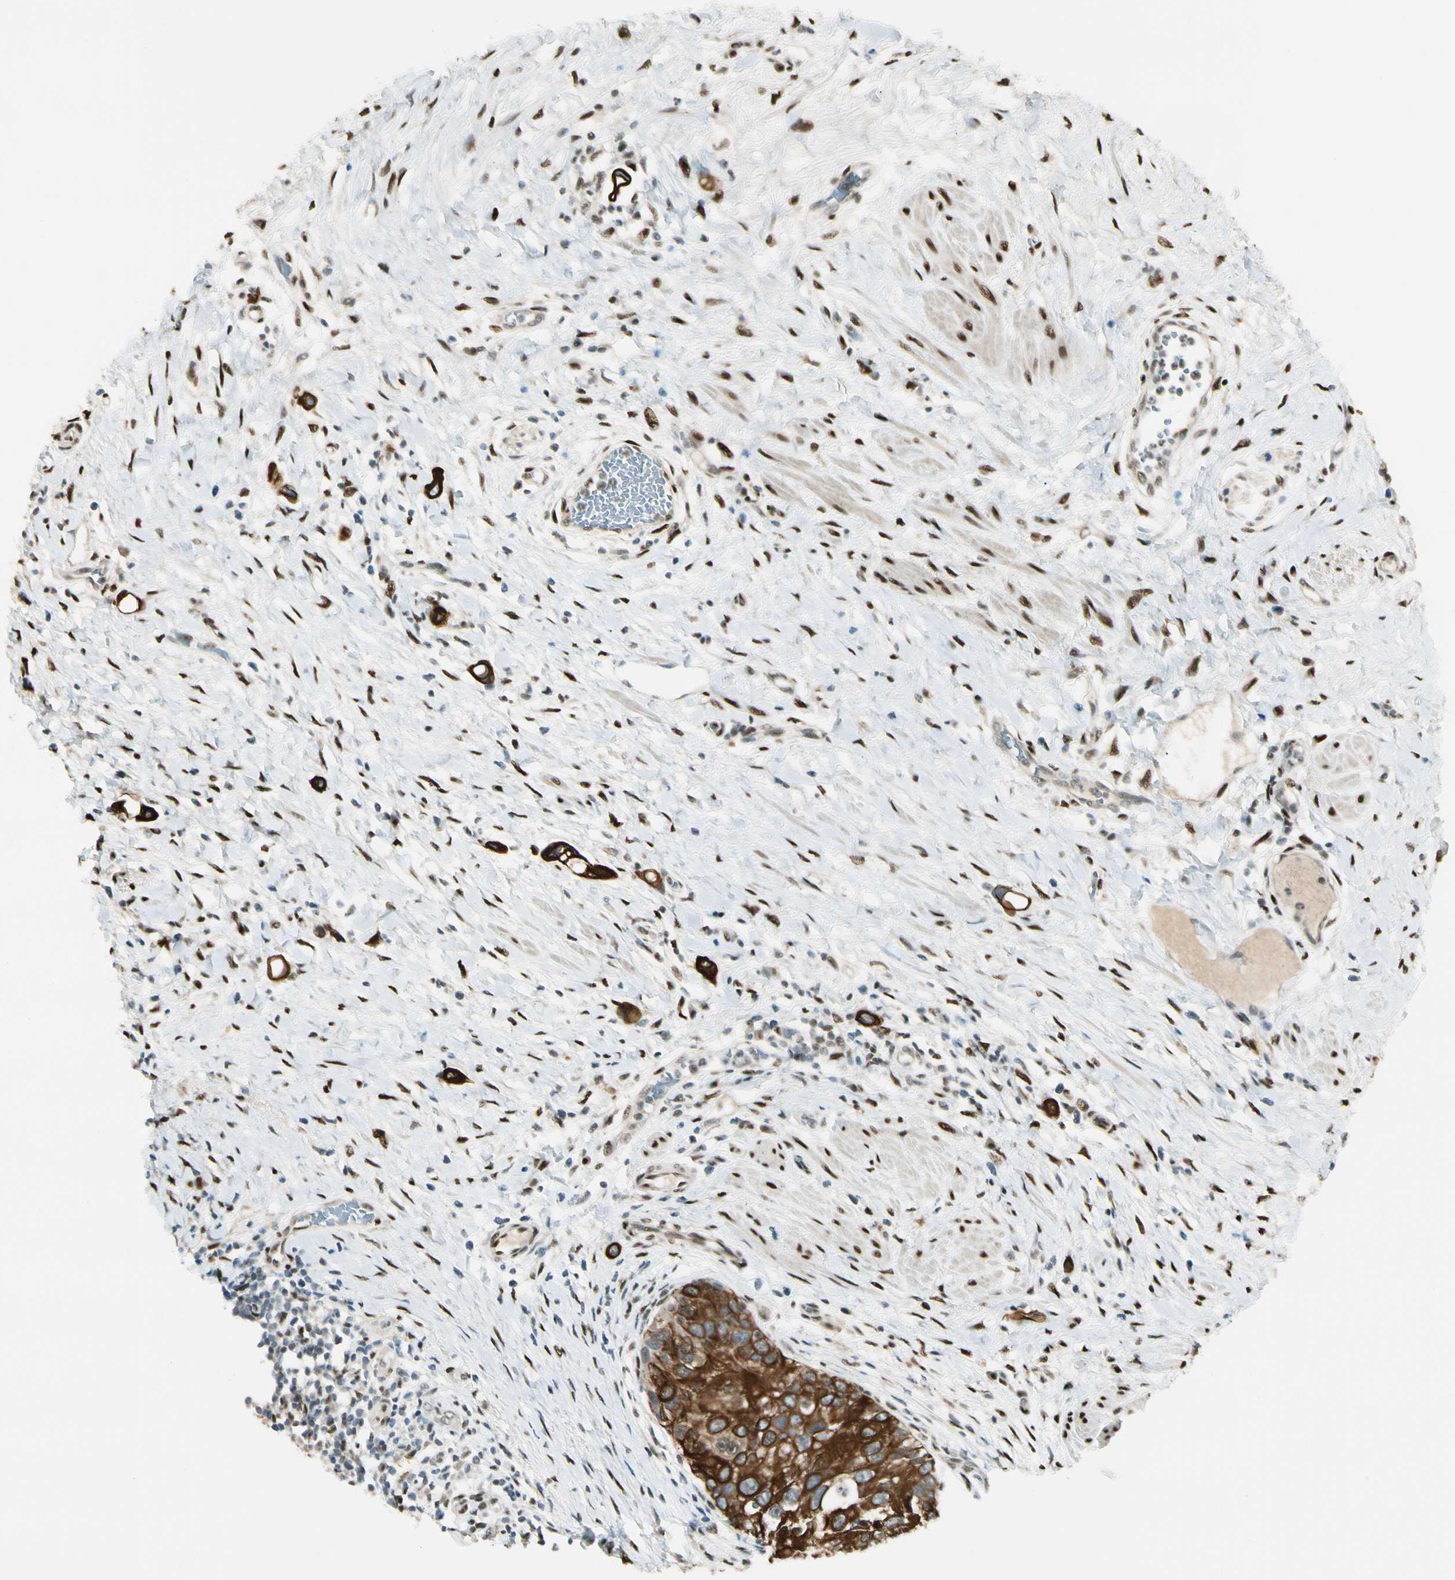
{"staining": {"intensity": "strong", "quantity": ">75%", "location": "cytoplasmic/membranous"}, "tissue": "urothelial cancer", "cell_type": "Tumor cells", "image_type": "cancer", "snomed": [{"axis": "morphology", "description": "Urothelial carcinoma, High grade"}, {"axis": "topography", "description": "Urinary bladder"}], "caption": "Human urothelial carcinoma (high-grade) stained with a brown dye reveals strong cytoplasmic/membranous positive positivity in approximately >75% of tumor cells.", "gene": "ATXN1", "patient": {"sex": "female", "age": 56}}